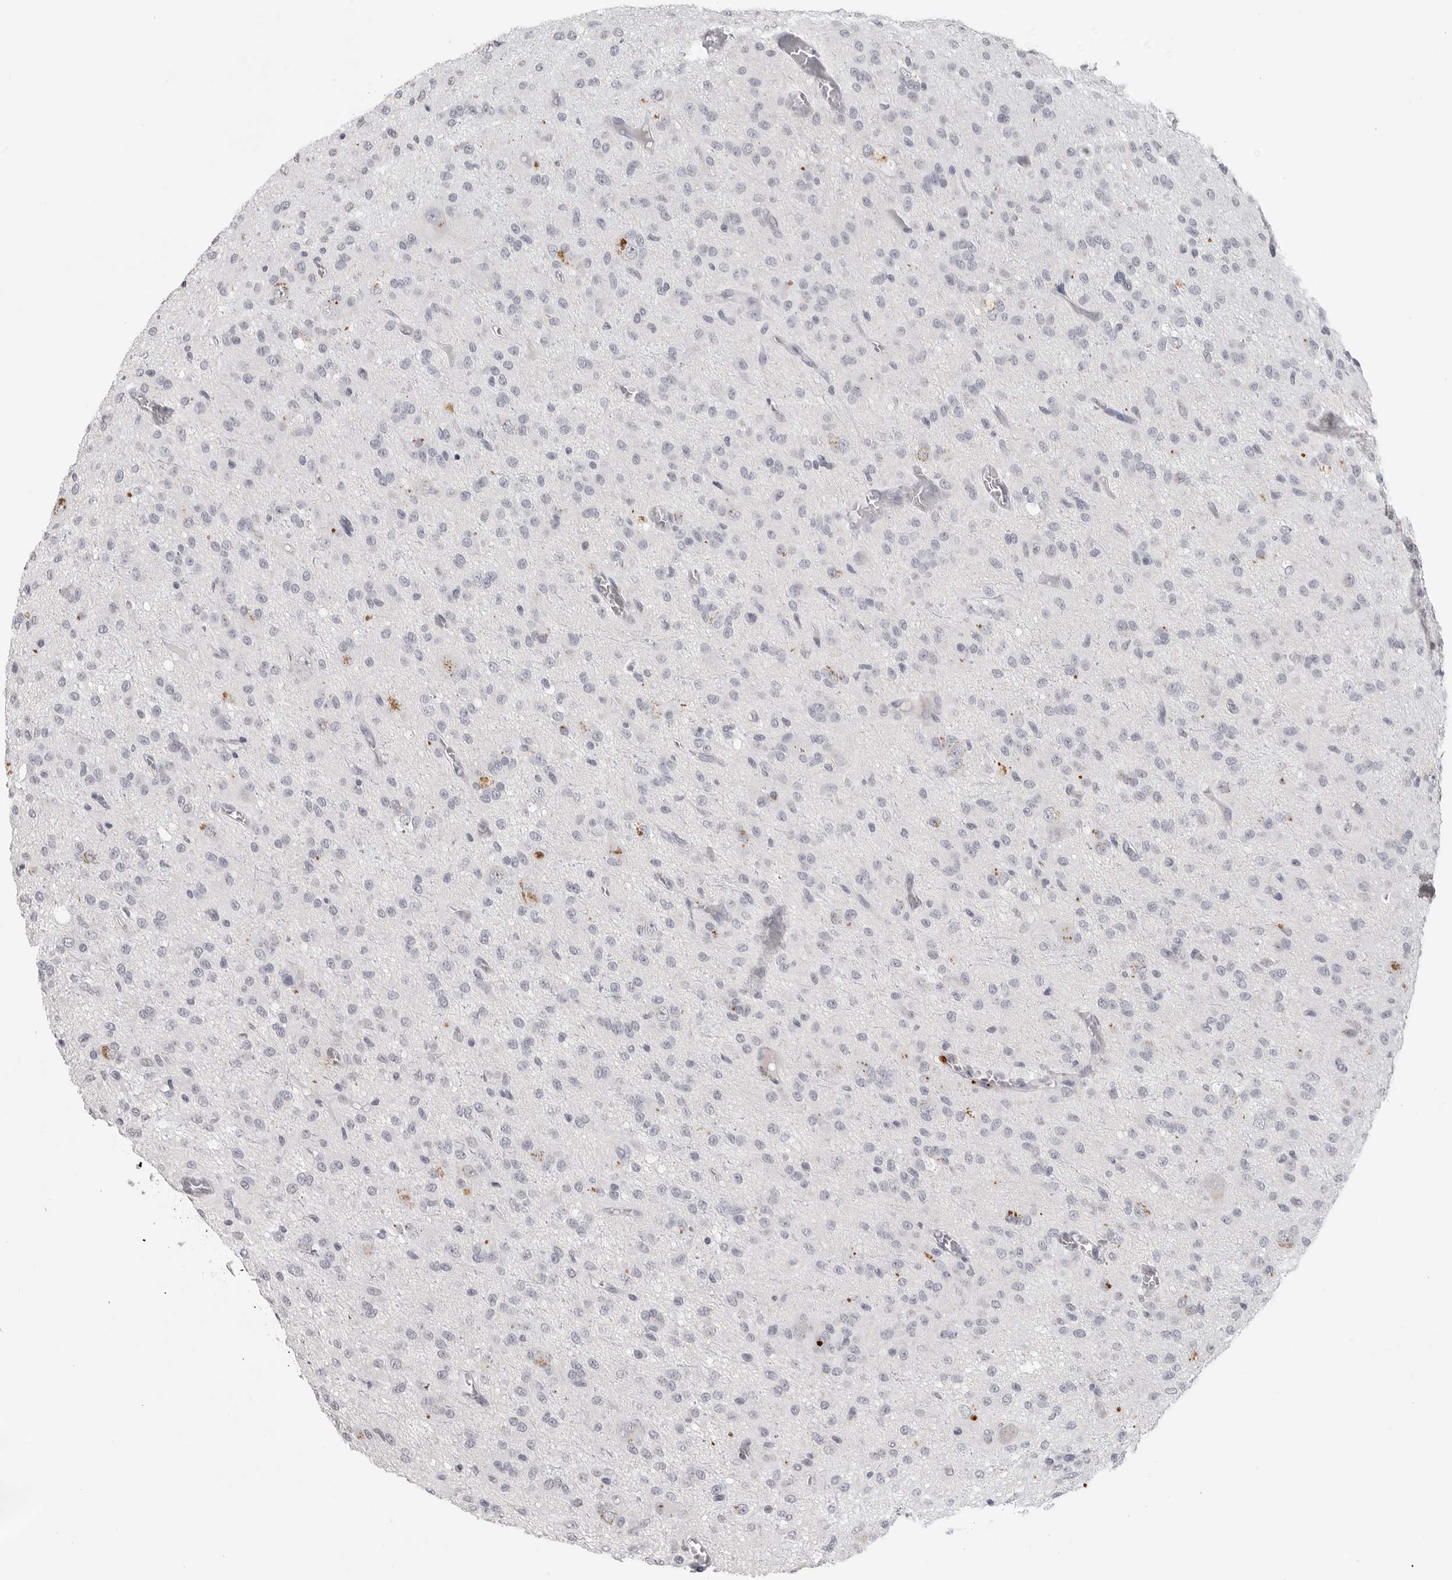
{"staining": {"intensity": "negative", "quantity": "none", "location": "none"}, "tissue": "glioma", "cell_type": "Tumor cells", "image_type": "cancer", "snomed": [{"axis": "morphology", "description": "Glioma, malignant, High grade"}, {"axis": "topography", "description": "Brain"}], "caption": "Protein analysis of glioma shows no significant positivity in tumor cells.", "gene": "PRSS1", "patient": {"sex": "female", "age": 59}}